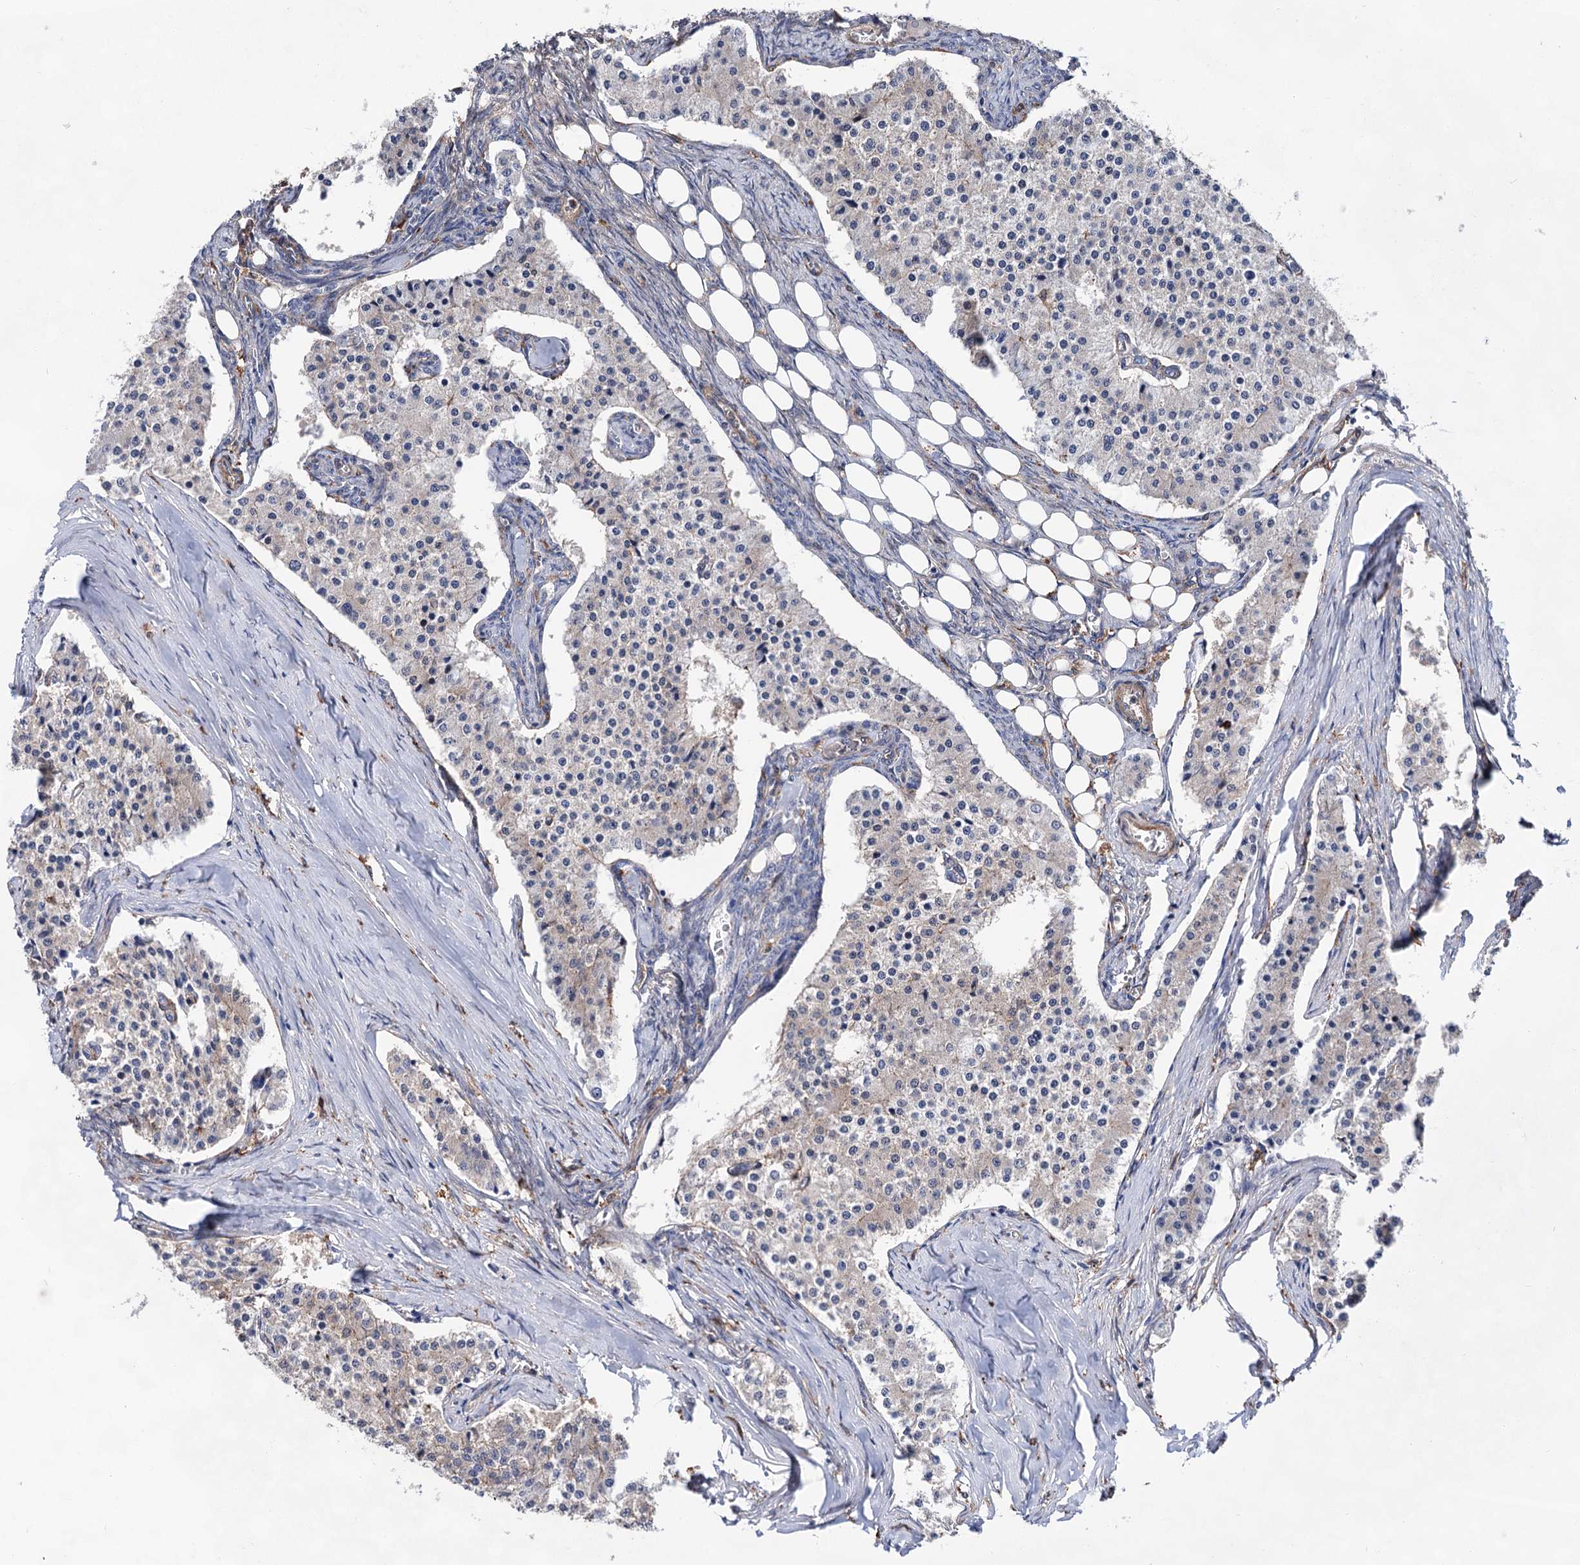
{"staining": {"intensity": "negative", "quantity": "none", "location": "none"}, "tissue": "carcinoid", "cell_type": "Tumor cells", "image_type": "cancer", "snomed": [{"axis": "morphology", "description": "Carcinoid, malignant, NOS"}, {"axis": "topography", "description": "Colon"}], "caption": "Immunohistochemistry (IHC) image of neoplastic tissue: carcinoid stained with DAB shows no significant protein staining in tumor cells.", "gene": "TMTC3", "patient": {"sex": "female", "age": 52}}